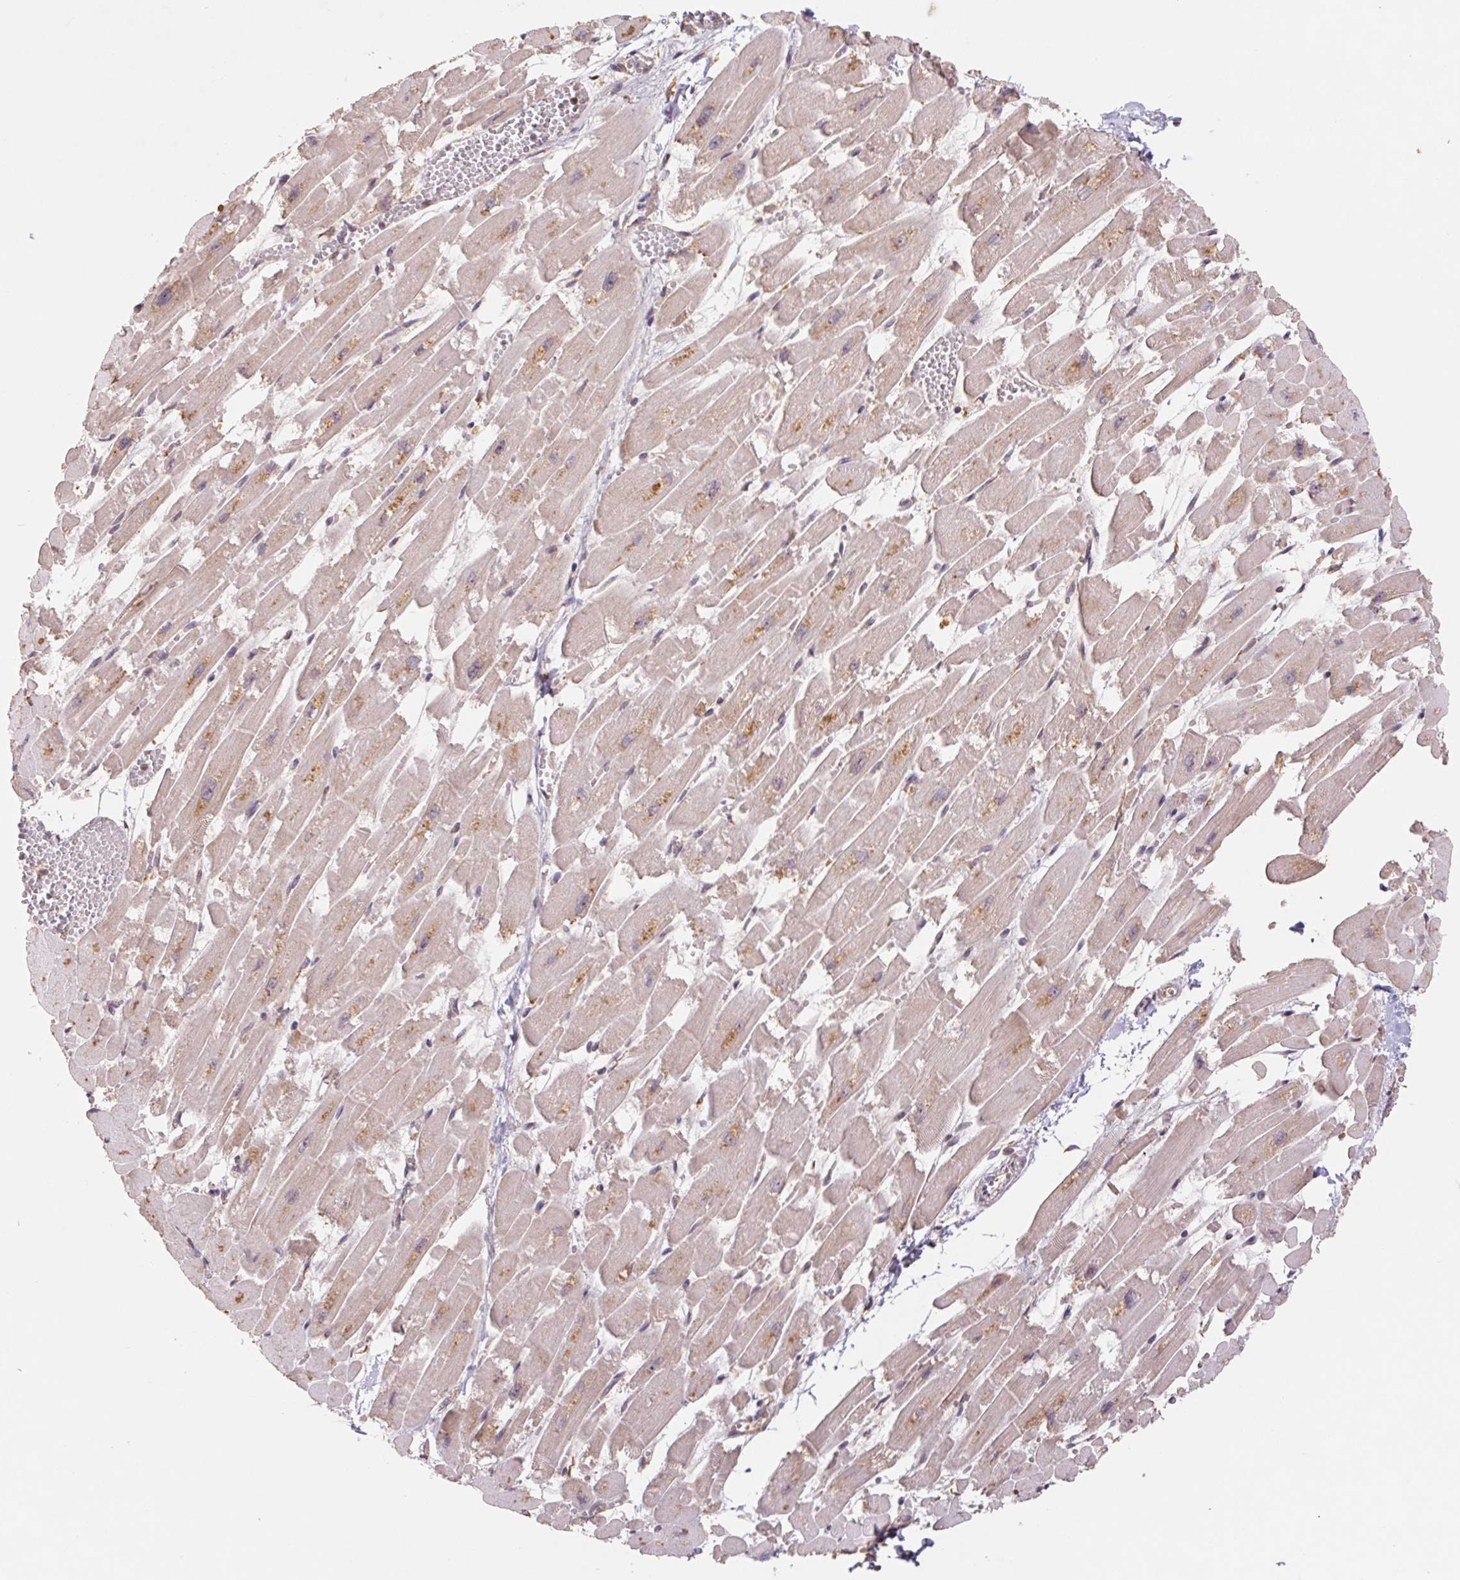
{"staining": {"intensity": "weak", "quantity": "25%-75%", "location": "cytoplasmic/membranous,nuclear"}, "tissue": "heart muscle", "cell_type": "Cardiomyocytes", "image_type": "normal", "snomed": [{"axis": "morphology", "description": "Normal tissue, NOS"}, {"axis": "topography", "description": "Heart"}], "caption": "The photomicrograph demonstrates immunohistochemical staining of unremarkable heart muscle. There is weak cytoplasmic/membranous,nuclear positivity is appreciated in approximately 25%-75% of cardiomyocytes.", "gene": "RPL27A", "patient": {"sex": "female", "age": 52}}